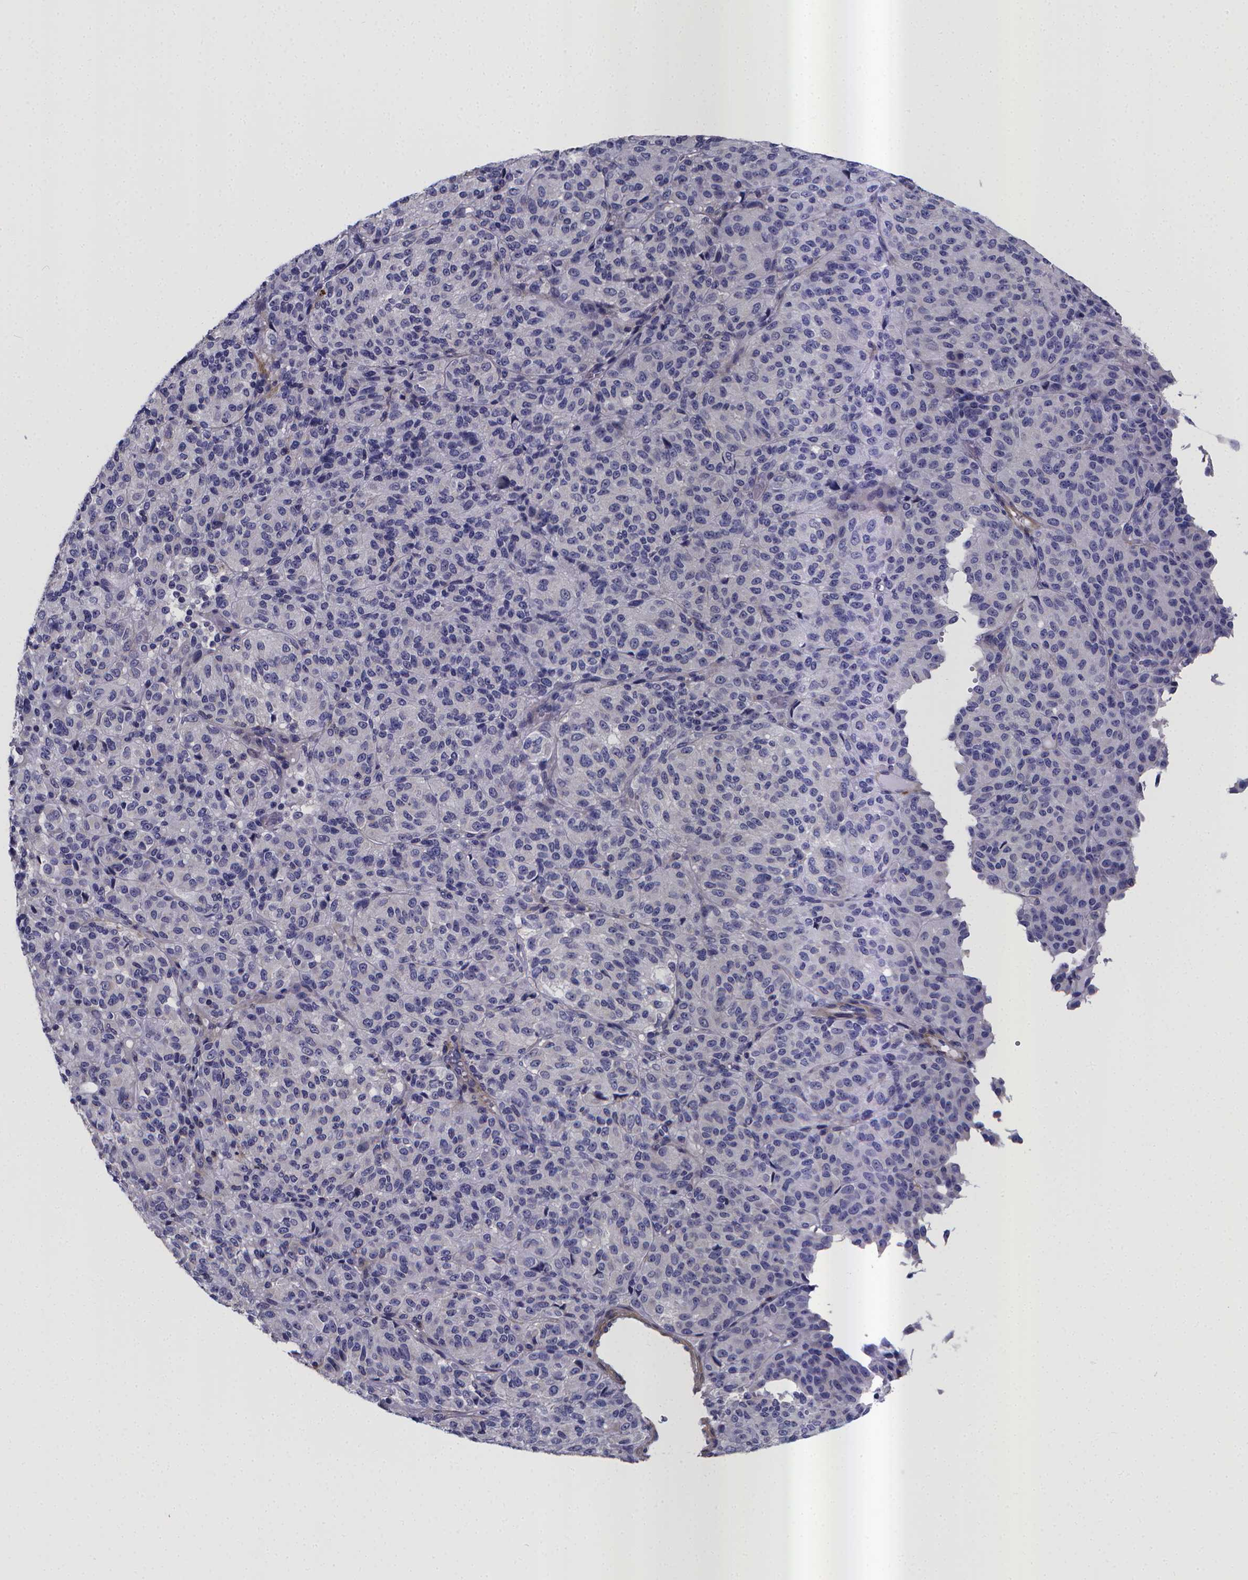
{"staining": {"intensity": "negative", "quantity": "none", "location": "none"}, "tissue": "melanoma", "cell_type": "Tumor cells", "image_type": "cancer", "snomed": [{"axis": "morphology", "description": "Malignant melanoma, Metastatic site"}, {"axis": "topography", "description": "Brain"}], "caption": "This is an immunohistochemistry (IHC) histopathology image of human malignant melanoma (metastatic site). There is no staining in tumor cells.", "gene": "RERG", "patient": {"sex": "female", "age": 56}}